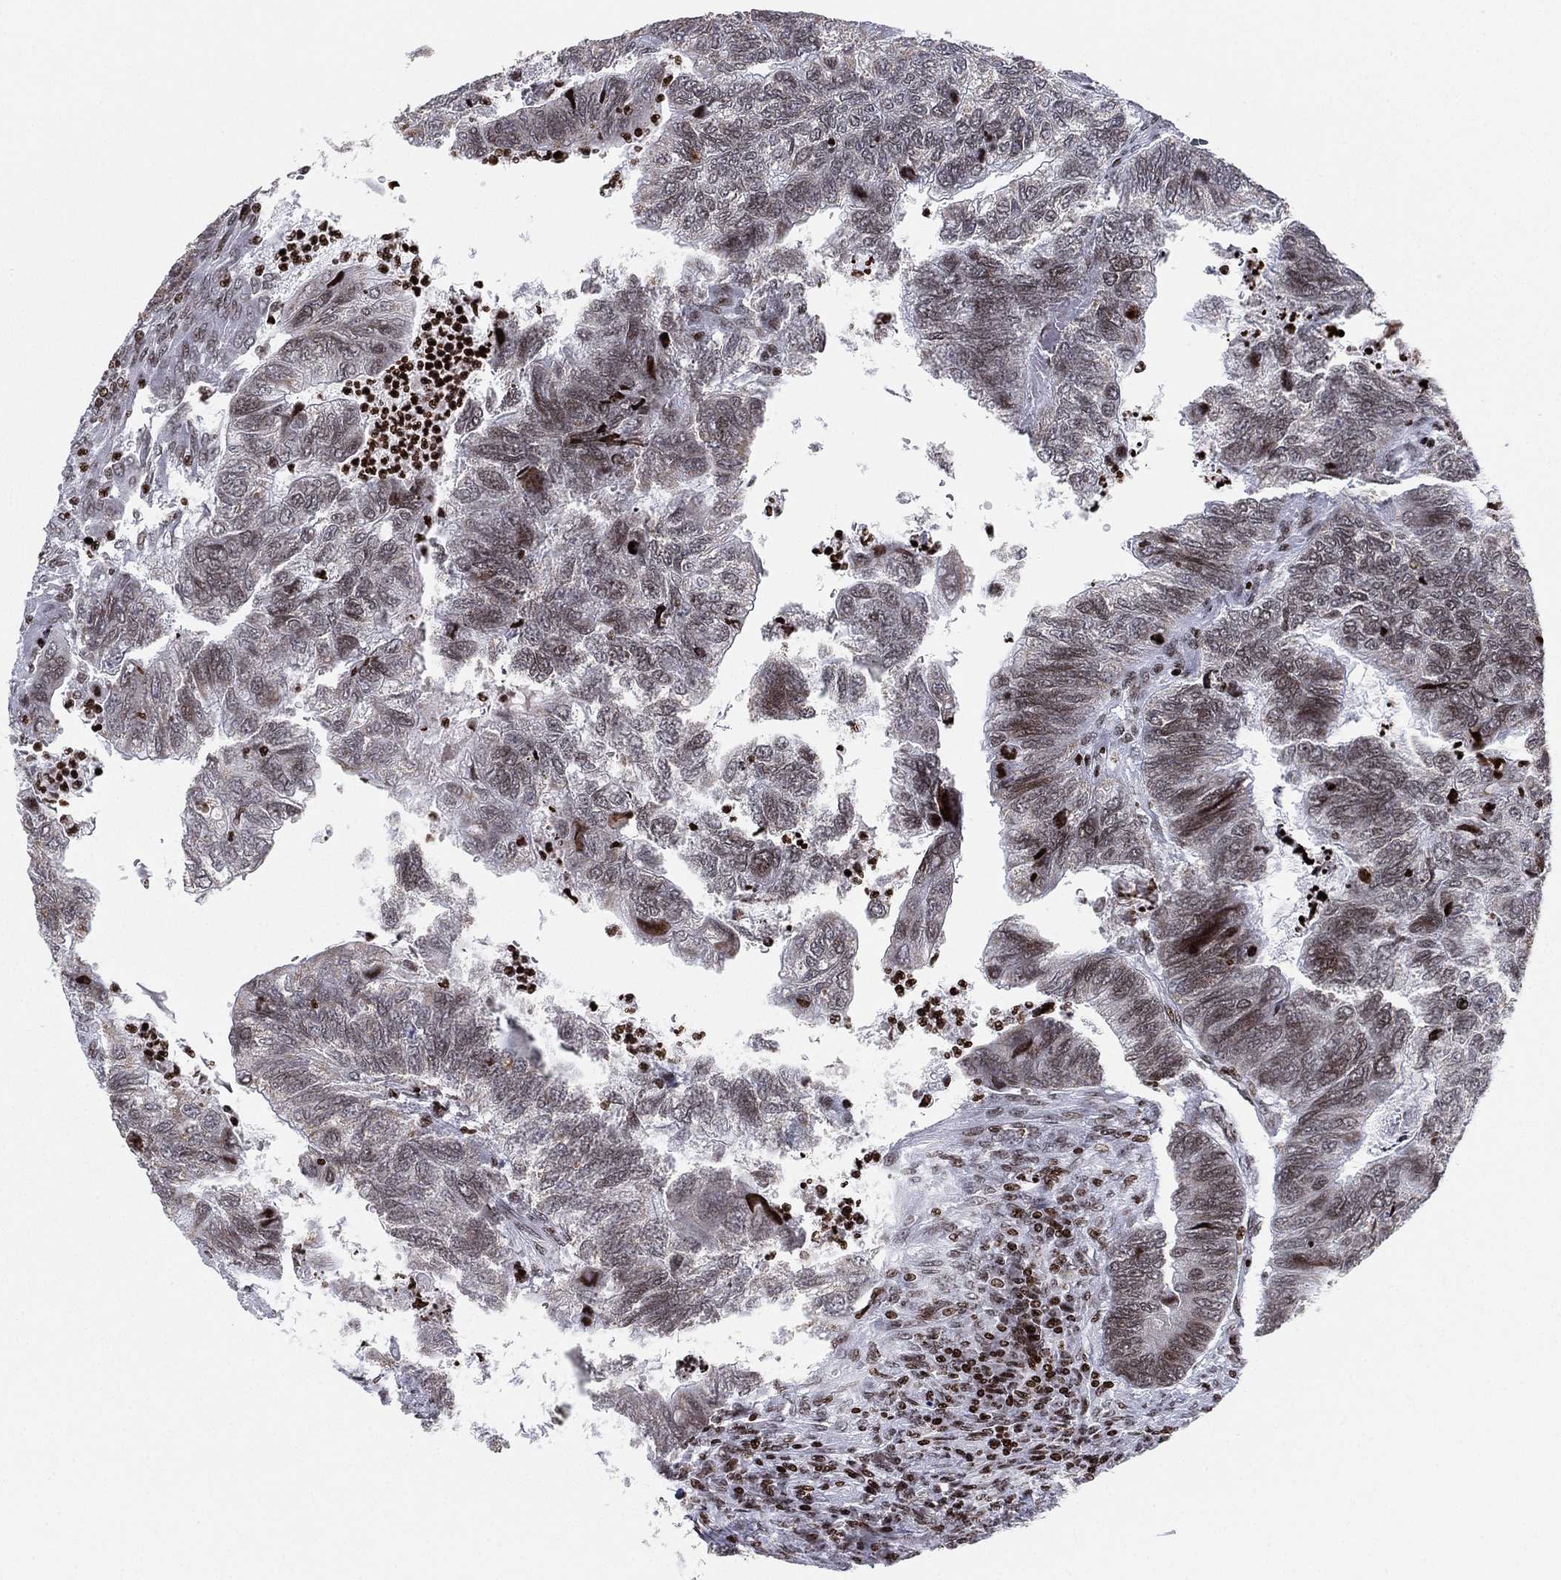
{"staining": {"intensity": "moderate", "quantity": "<25%", "location": "nuclear"}, "tissue": "colorectal cancer", "cell_type": "Tumor cells", "image_type": "cancer", "snomed": [{"axis": "morphology", "description": "Adenocarcinoma, NOS"}, {"axis": "topography", "description": "Colon"}], "caption": "Moderate nuclear staining for a protein is identified in approximately <25% of tumor cells of colorectal cancer (adenocarcinoma) using immunohistochemistry (IHC).", "gene": "MFSD14A", "patient": {"sex": "female", "age": 67}}